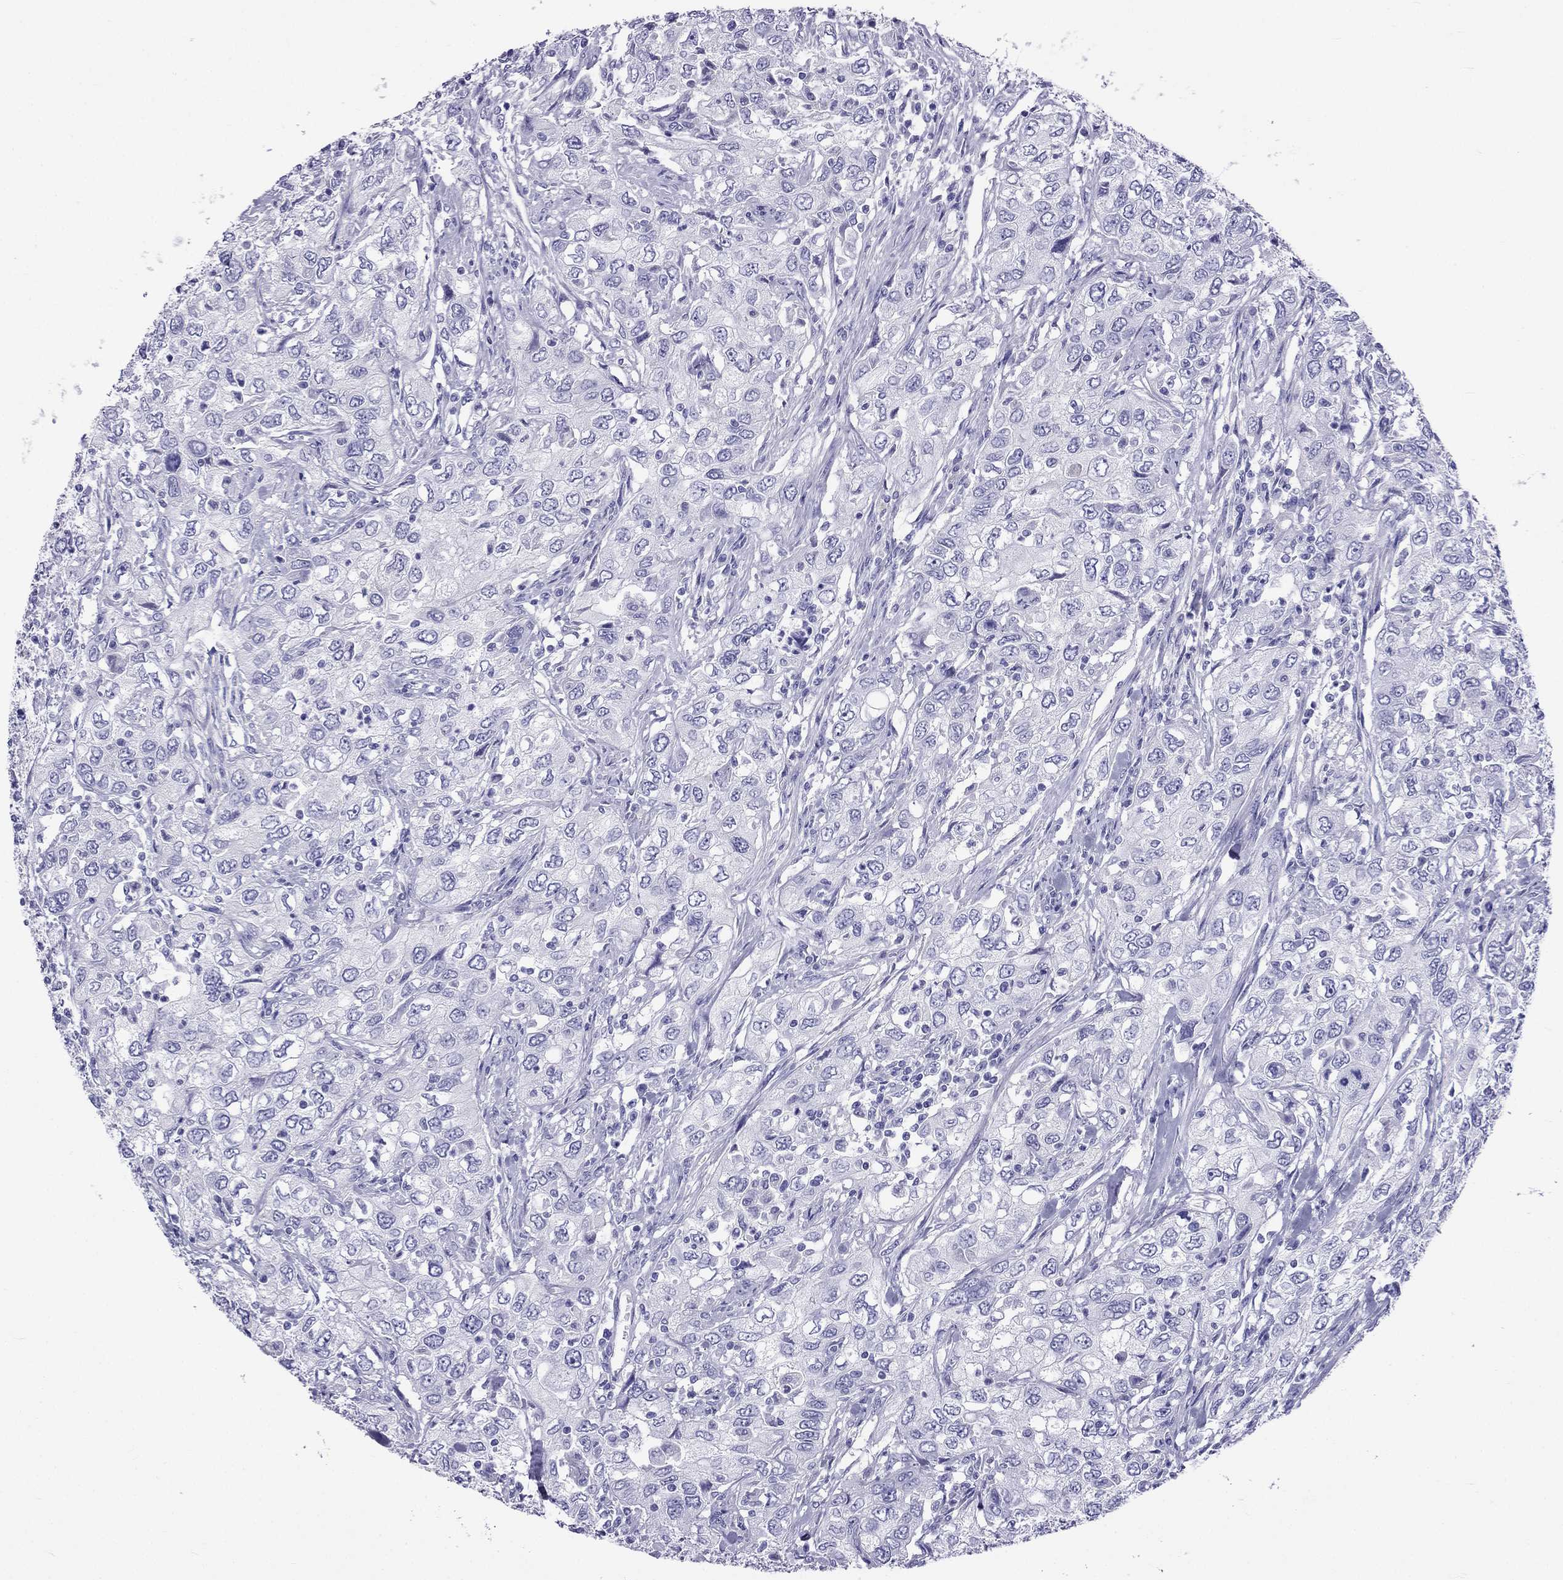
{"staining": {"intensity": "negative", "quantity": "none", "location": "none"}, "tissue": "urothelial cancer", "cell_type": "Tumor cells", "image_type": "cancer", "snomed": [{"axis": "morphology", "description": "Urothelial carcinoma, High grade"}, {"axis": "topography", "description": "Urinary bladder"}], "caption": "Urothelial carcinoma (high-grade) was stained to show a protein in brown. There is no significant expression in tumor cells. Brightfield microscopy of immunohistochemistry stained with DAB (3,3'-diaminobenzidine) (brown) and hematoxylin (blue), captured at high magnification.", "gene": "ARR3", "patient": {"sex": "male", "age": 76}}